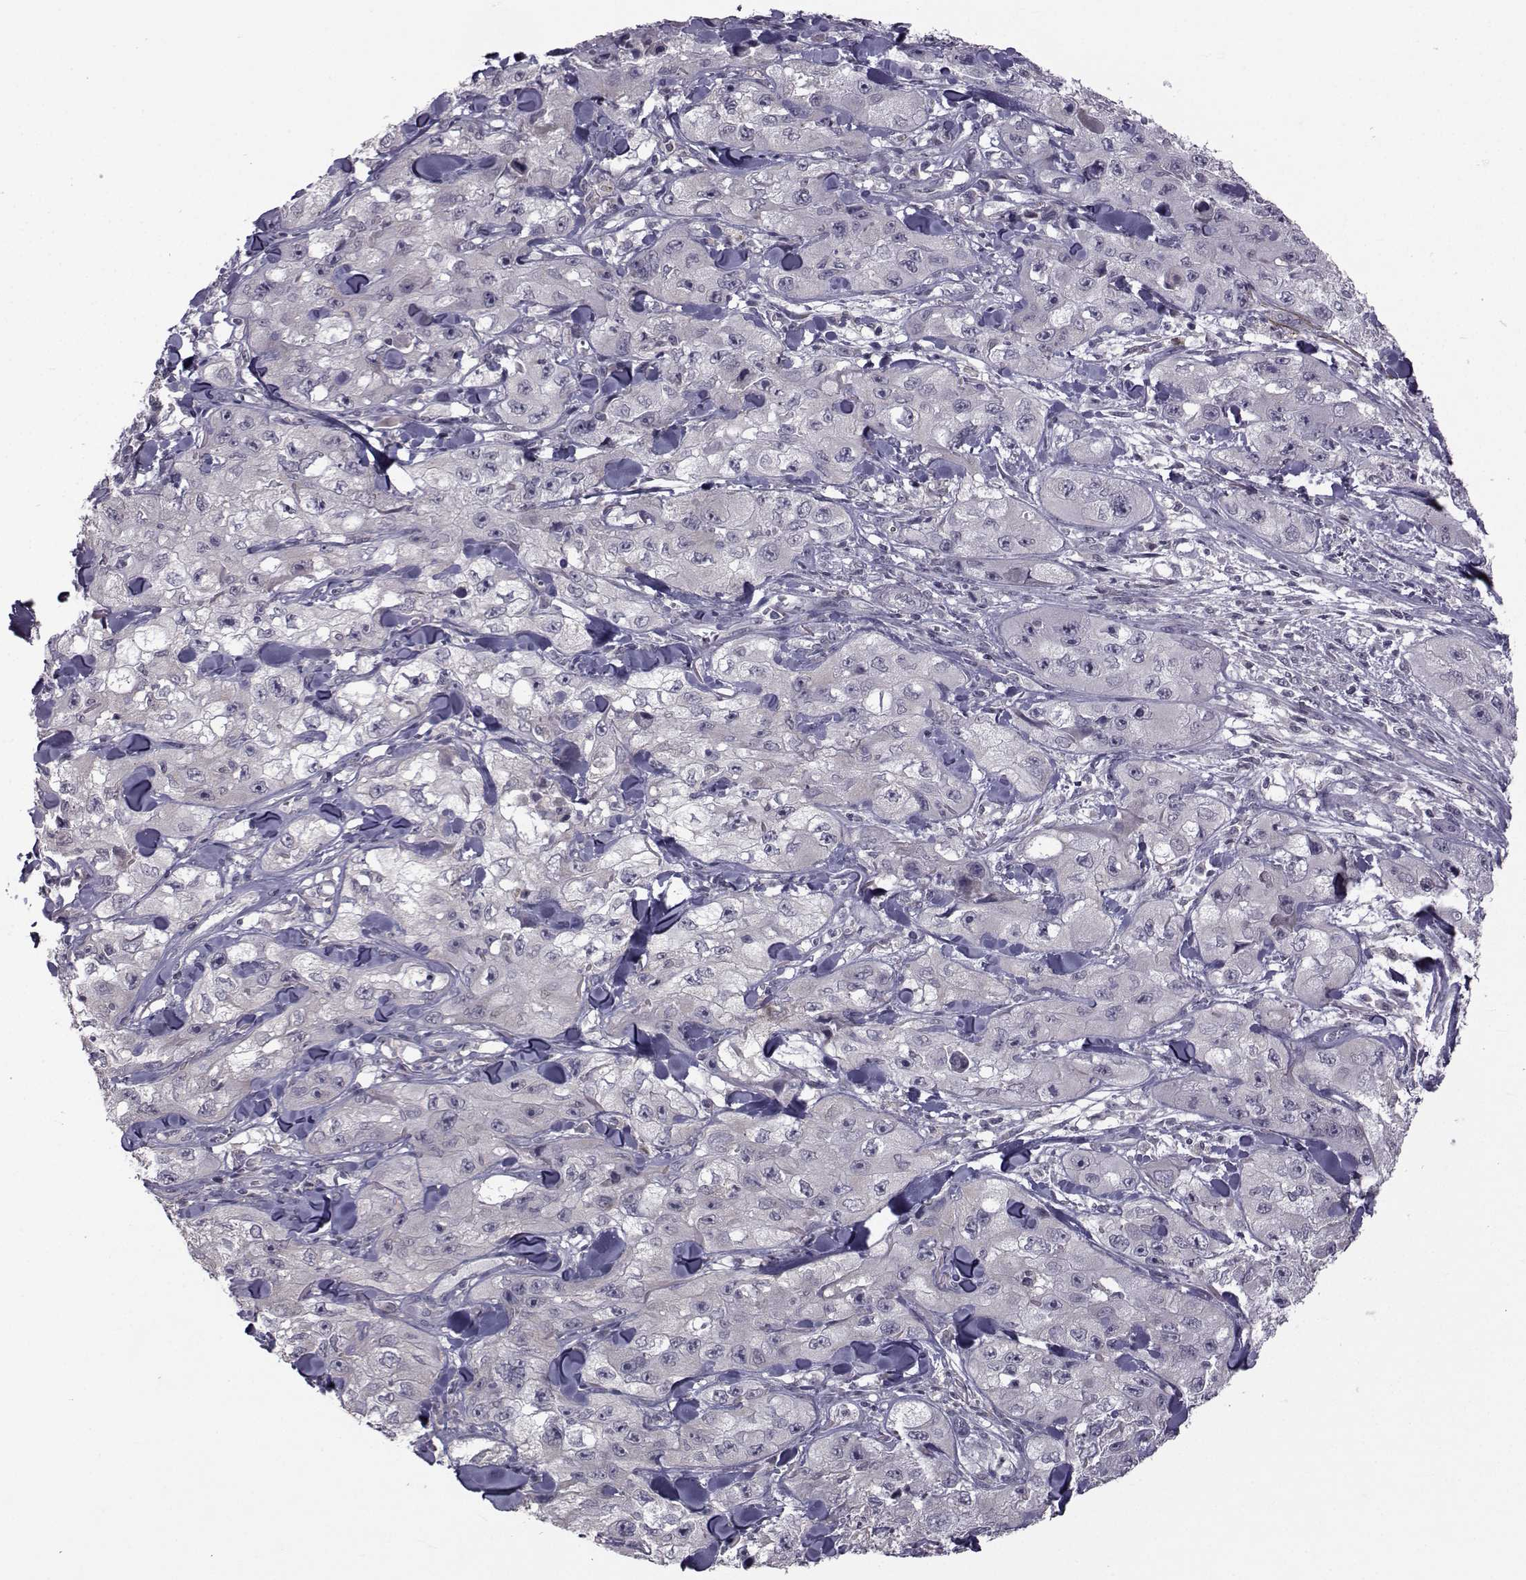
{"staining": {"intensity": "negative", "quantity": "none", "location": "none"}, "tissue": "skin cancer", "cell_type": "Tumor cells", "image_type": "cancer", "snomed": [{"axis": "morphology", "description": "Squamous cell carcinoma, NOS"}, {"axis": "topography", "description": "Skin"}, {"axis": "topography", "description": "Subcutis"}], "caption": "A high-resolution histopathology image shows IHC staining of skin cancer, which reveals no significant positivity in tumor cells.", "gene": "FDXR", "patient": {"sex": "male", "age": 73}}